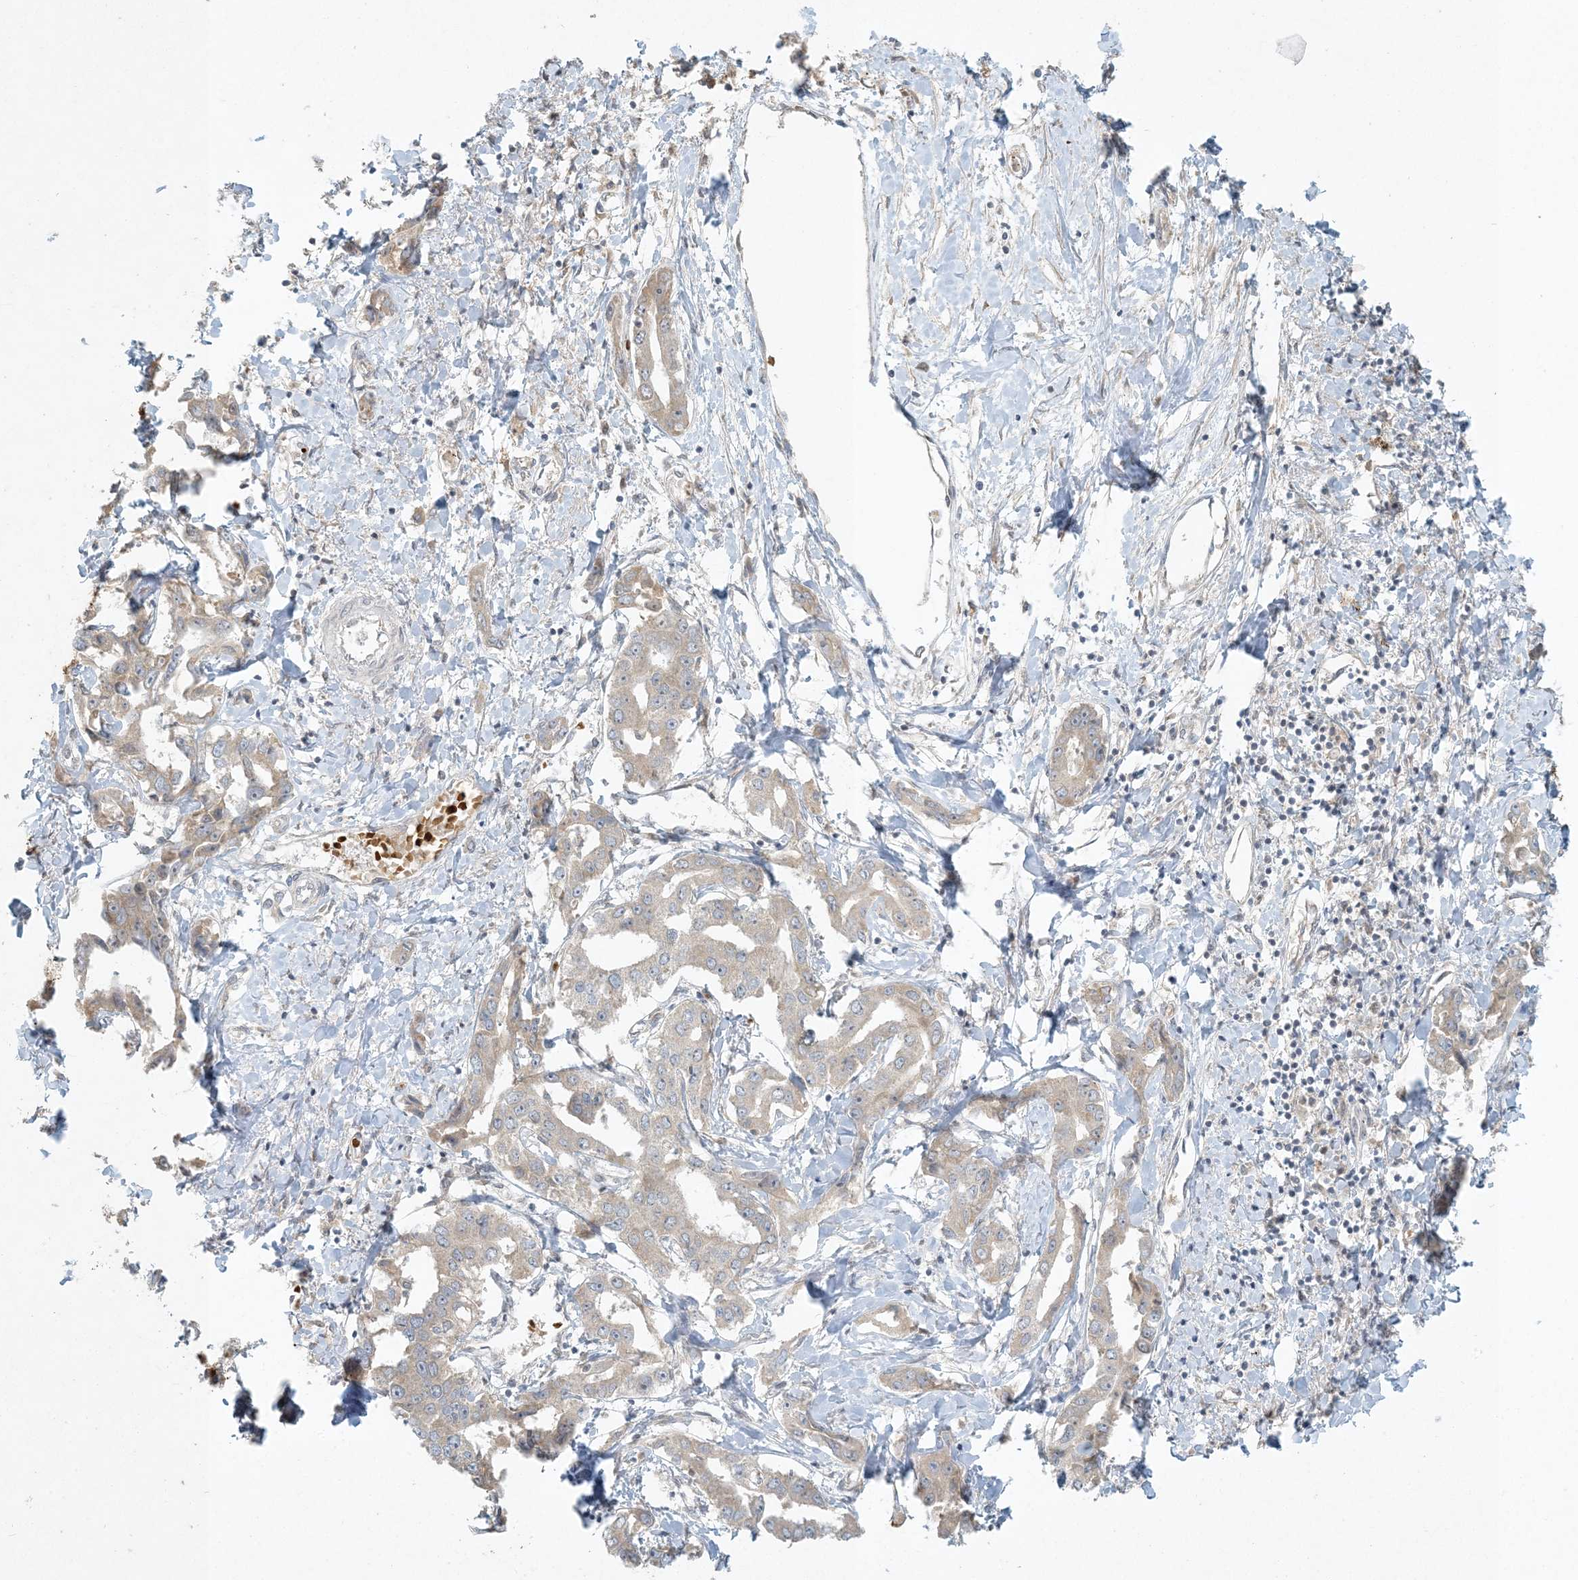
{"staining": {"intensity": "weak", "quantity": "25%-75%", "location": "cytoplasmic/membranous"}, "tissue": "liver cancer", "cell_type": "Tumor cells", "image_type": "cancer", "snomed": [{"axis": "morphology", "description": "Cholangiocarcinoma"}, {"axis": "topography", "description": "Liver"}], "caption": "The image shows a brown stain indicating the presence of a protein in the cytoplasmic/membranous of tumor cells in cholangiocarcinoma (liver).", "gene": "CTDNEP1", "patient": {"sex": "male", "age": 59}}